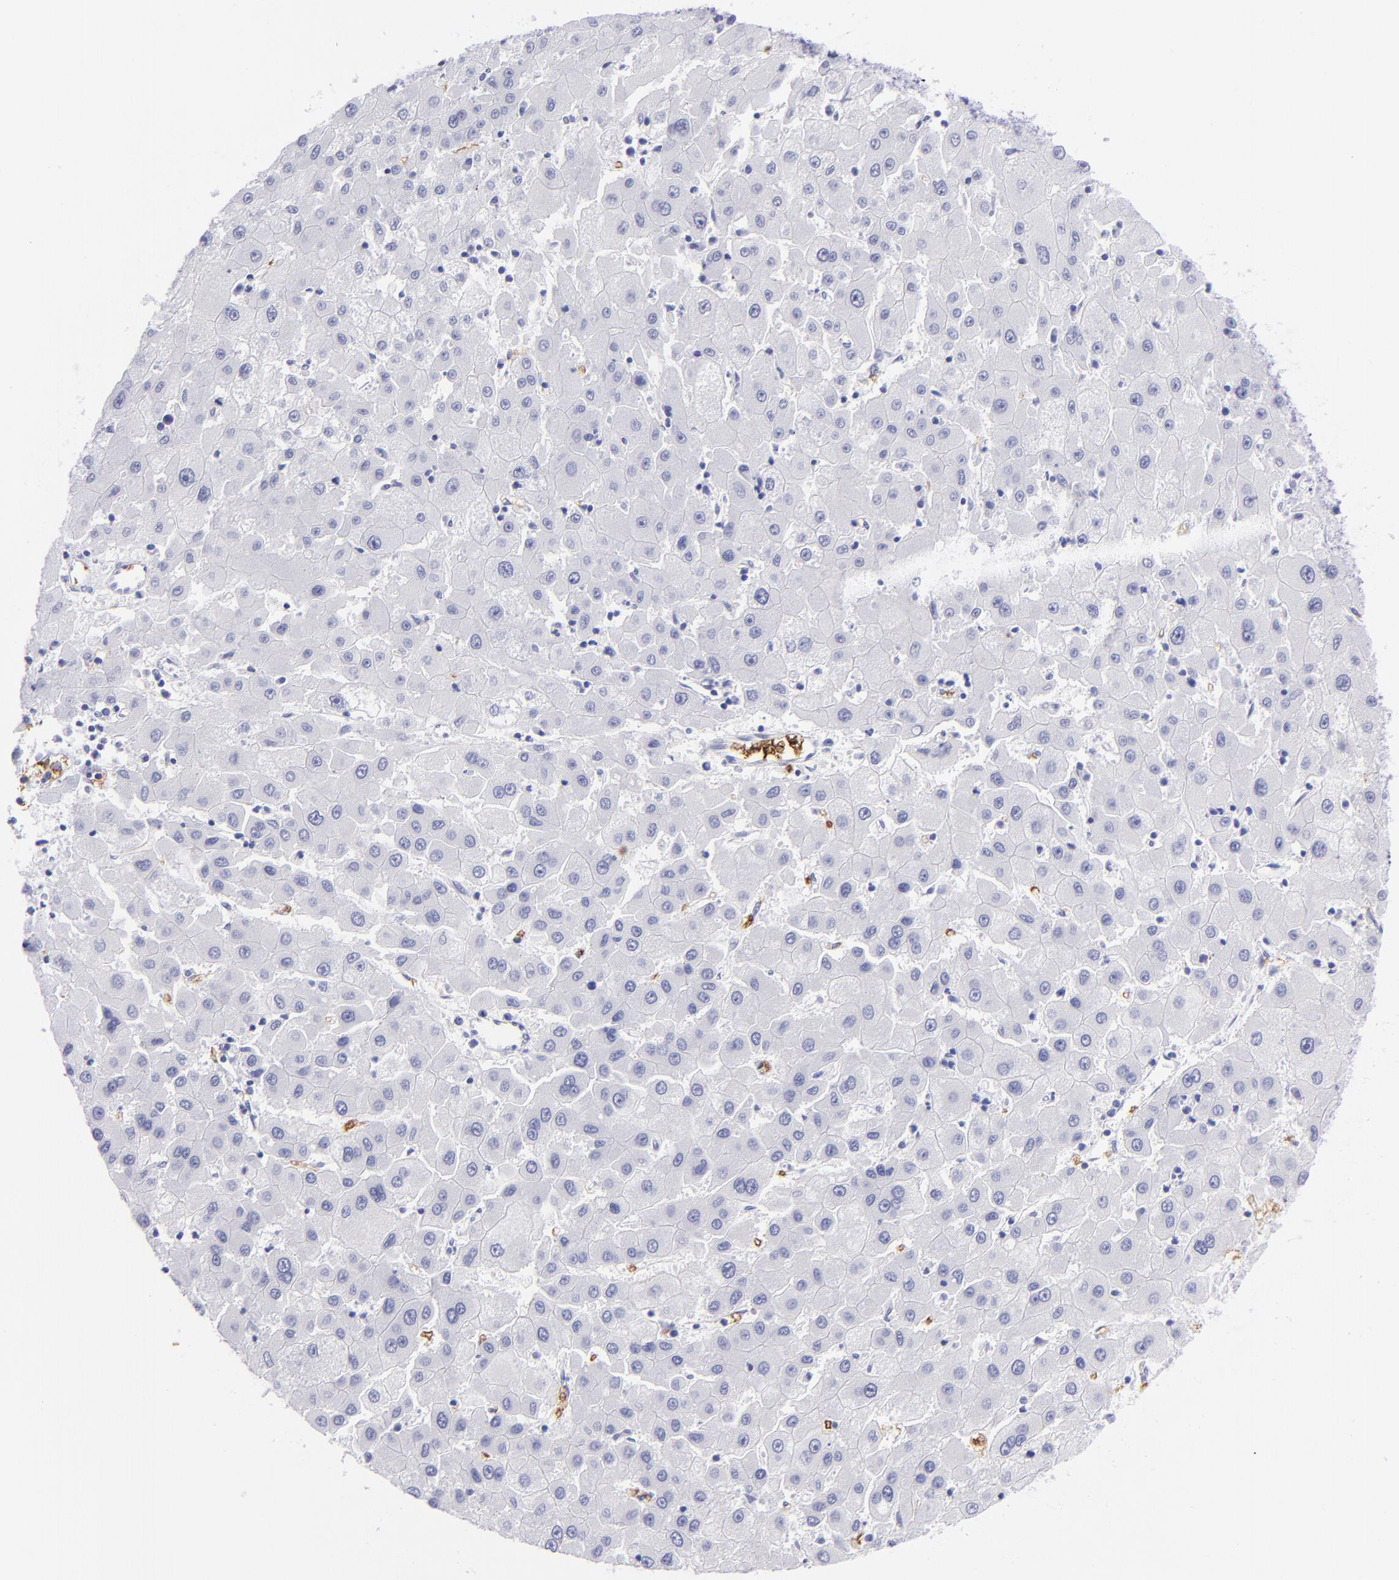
{"staining": {"intensity": "negative", "quantity": "none", "location": "none"}, "tissue": "liver cancer", "cell_type": "Tumor cells", "image_type": "cancer", "snomed": [{"axis": "morphology", "description": "Carcinoma, Hepatocellular, NOS"}, {"axis": "topography", "description": "Liver"}], "caption": "DAB (3,3'-diaminobenzidine) immunohistochemical staining of human liver cancer (hepatocellular carcinoma) reveals no significant staining in tumor cells.", "gene": "GYPA", "patient": {"sex": "male", "age": 72}}